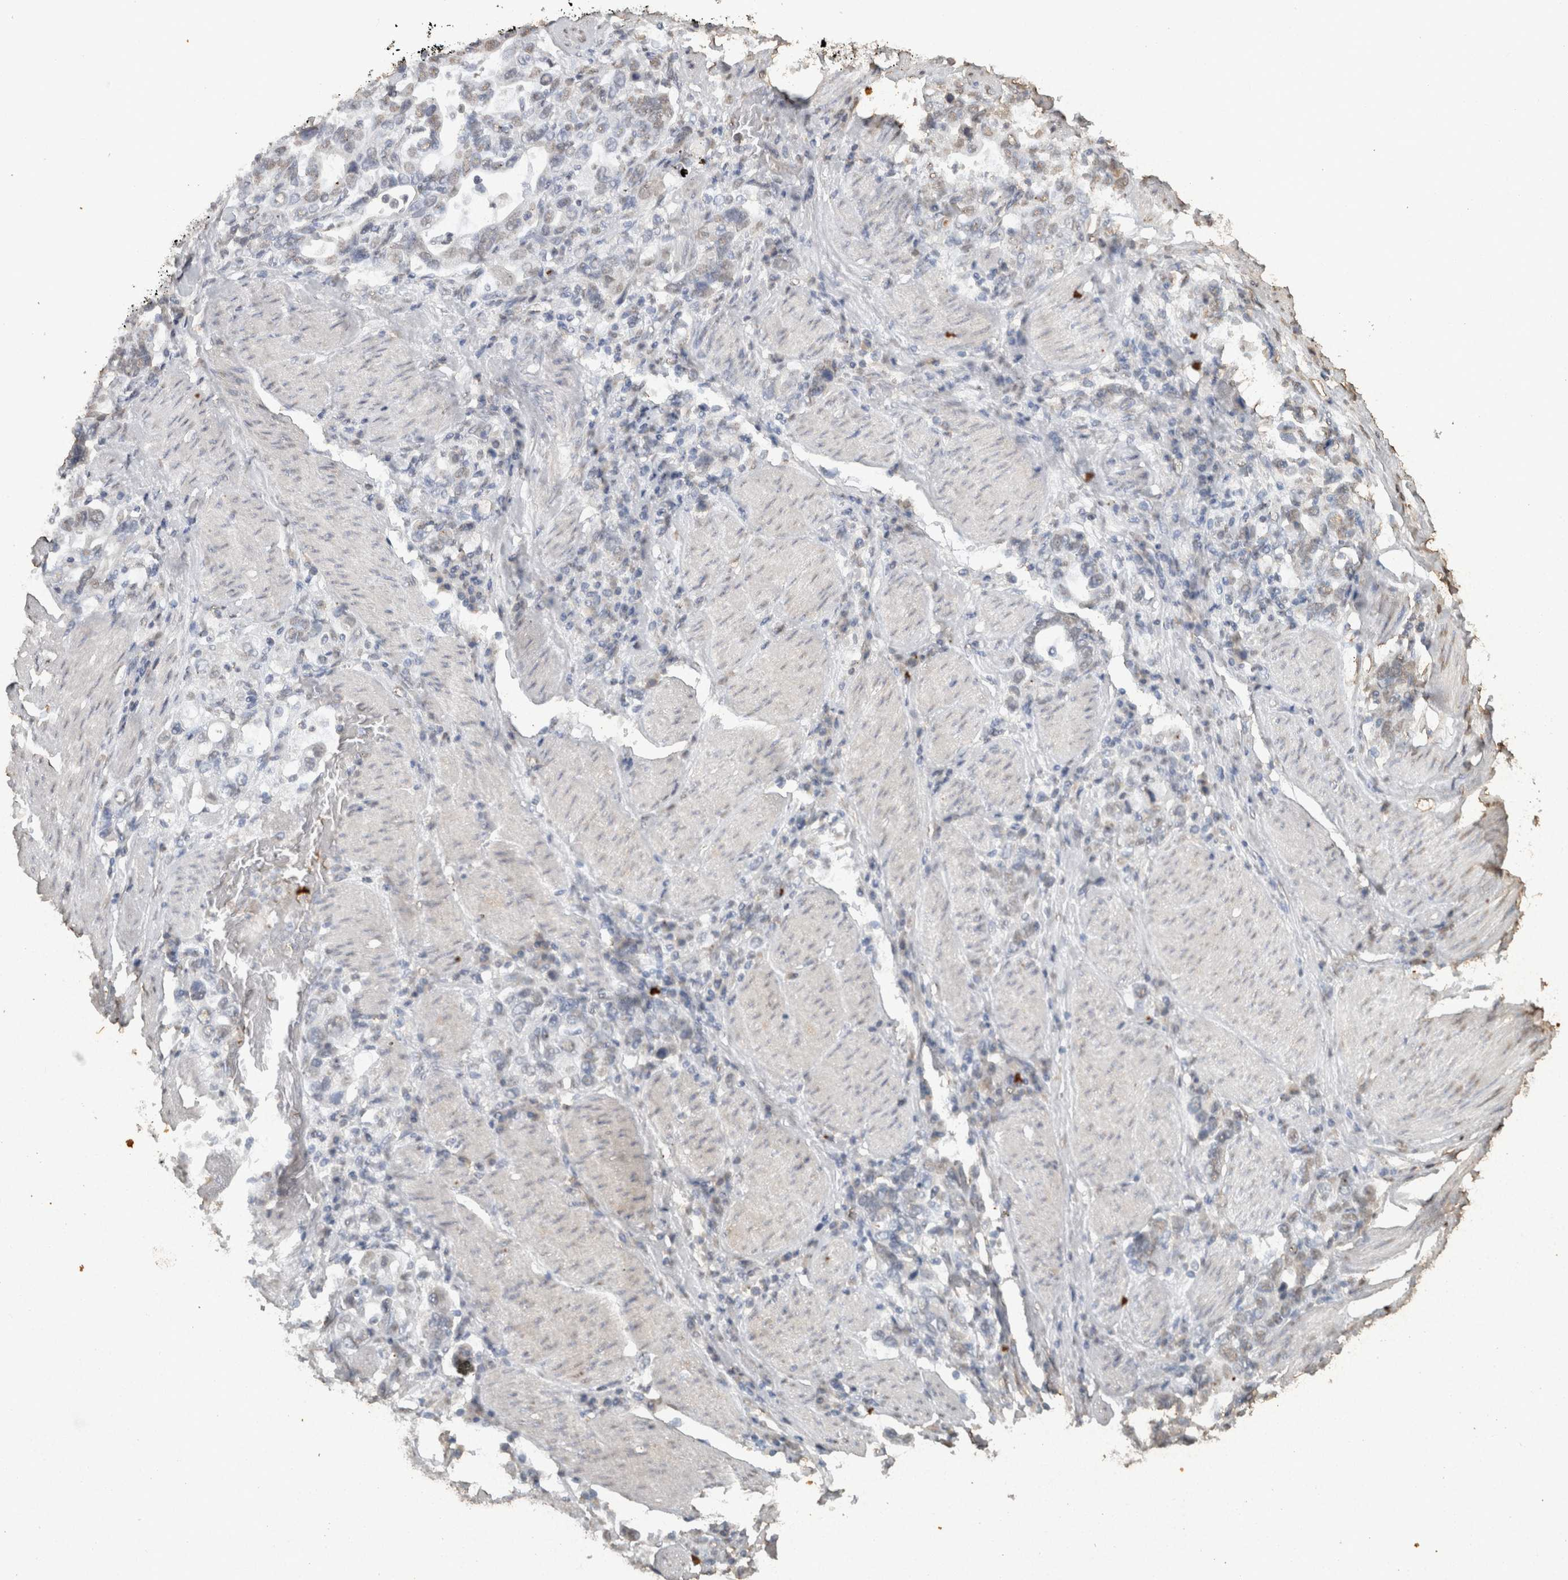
{"staining": {"intensity": "negative", "quantity": "none", "location": "none"}, "tissue": "stomach cancer", "cell_type": "Tumor cells", "image_type": "cancer", "snomed": [{"axis": "morphology", "description": "Adenocarcinoma, NOS"}, {"axis": "topography", "description": "Stomach, upper"}], "caption": "IHC of stomach cancer demonstrates no positivity in tumor cells. Brightfield microscopy of immunohistochemistry stained with DAB (brown) and hematoxylin (blue), captured at high magnification.", "gene": "HAND2", "patient": {"sex": "male", "age": 62}}